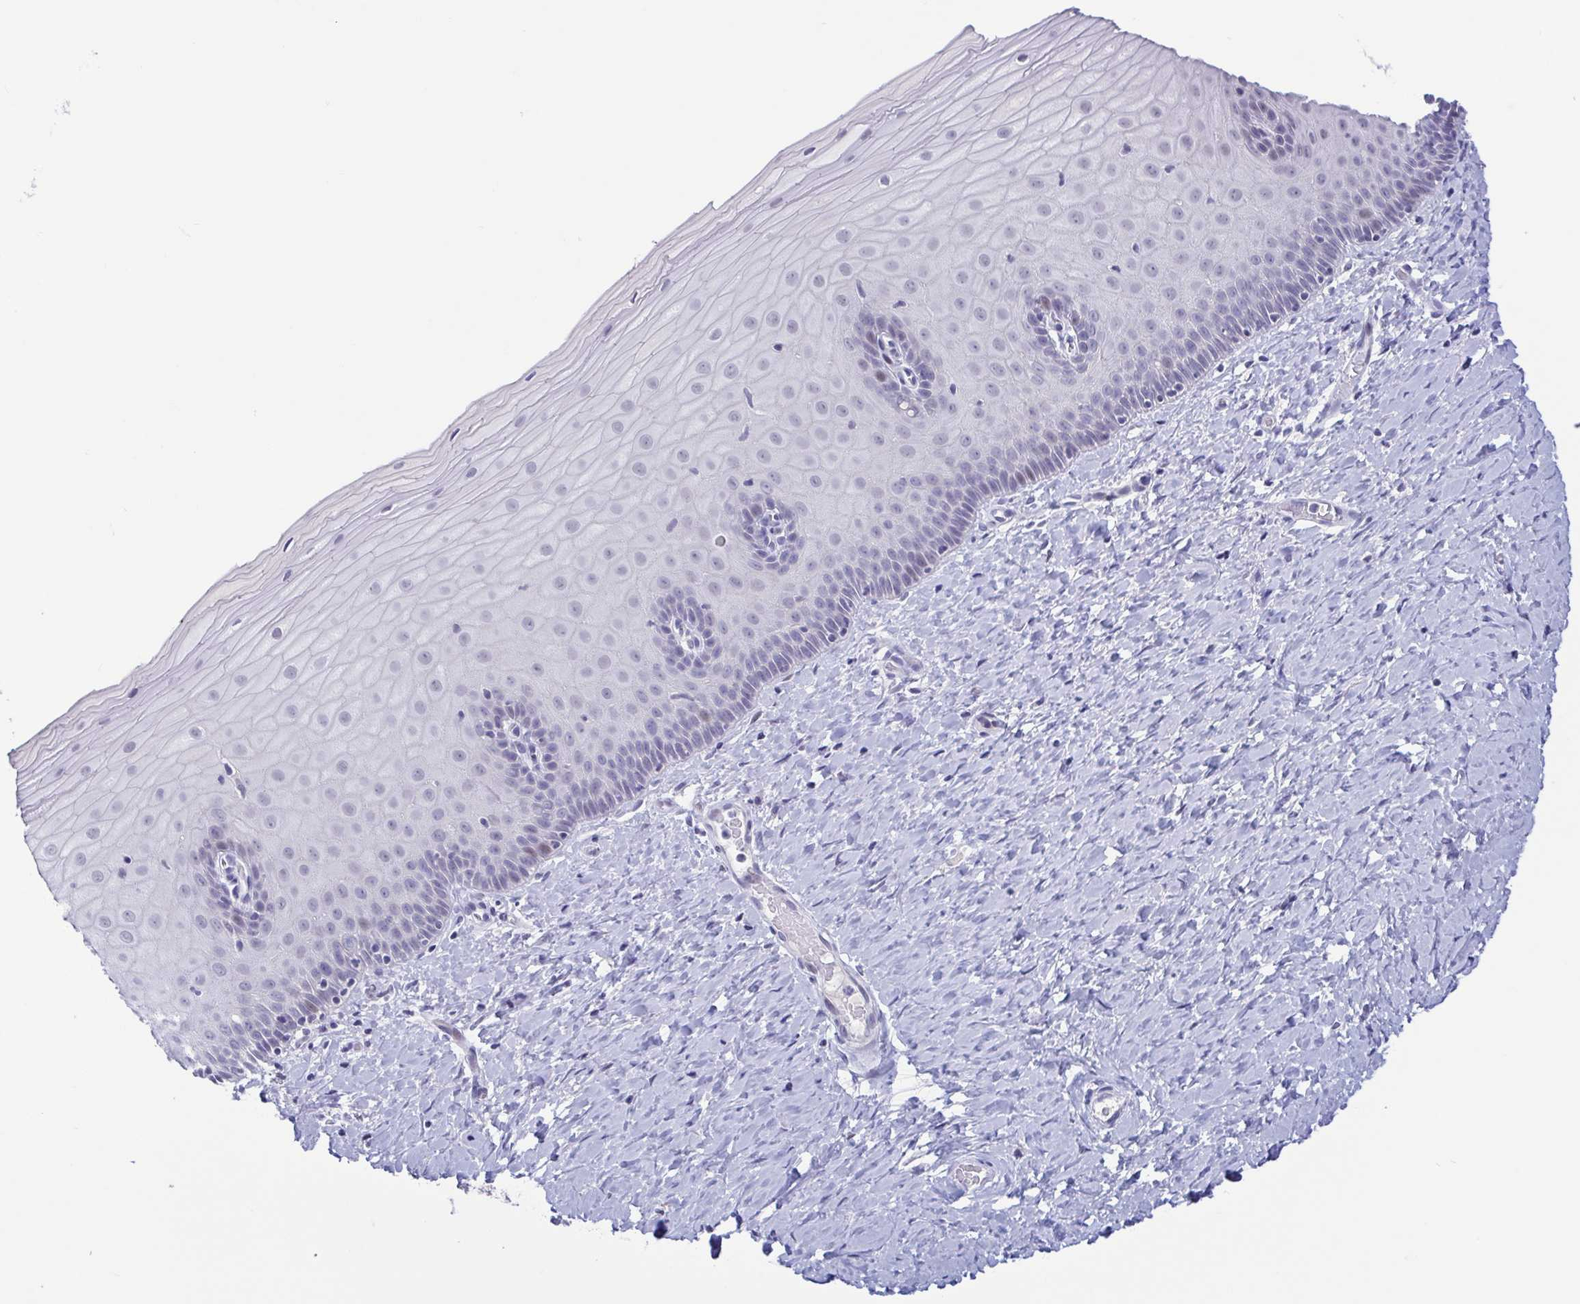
{"staining": {"intensity": "weak", "quantity": ">75%", "location": "nuclear"}, "tissue": "cervix", "cell_type": "Glandular cells", "image_type": "normal", "snomed": [{"axis": "morphology", "description": "Normal tissue, NOS"}, {"axis": "topography", "description": "Cervix"}], "caption": "An image of cervix stained for a protein shows weak nuclear brown staining in glandular cells.", "gene": "PERM1", "patient": {"sex": "female", "age": 37}}